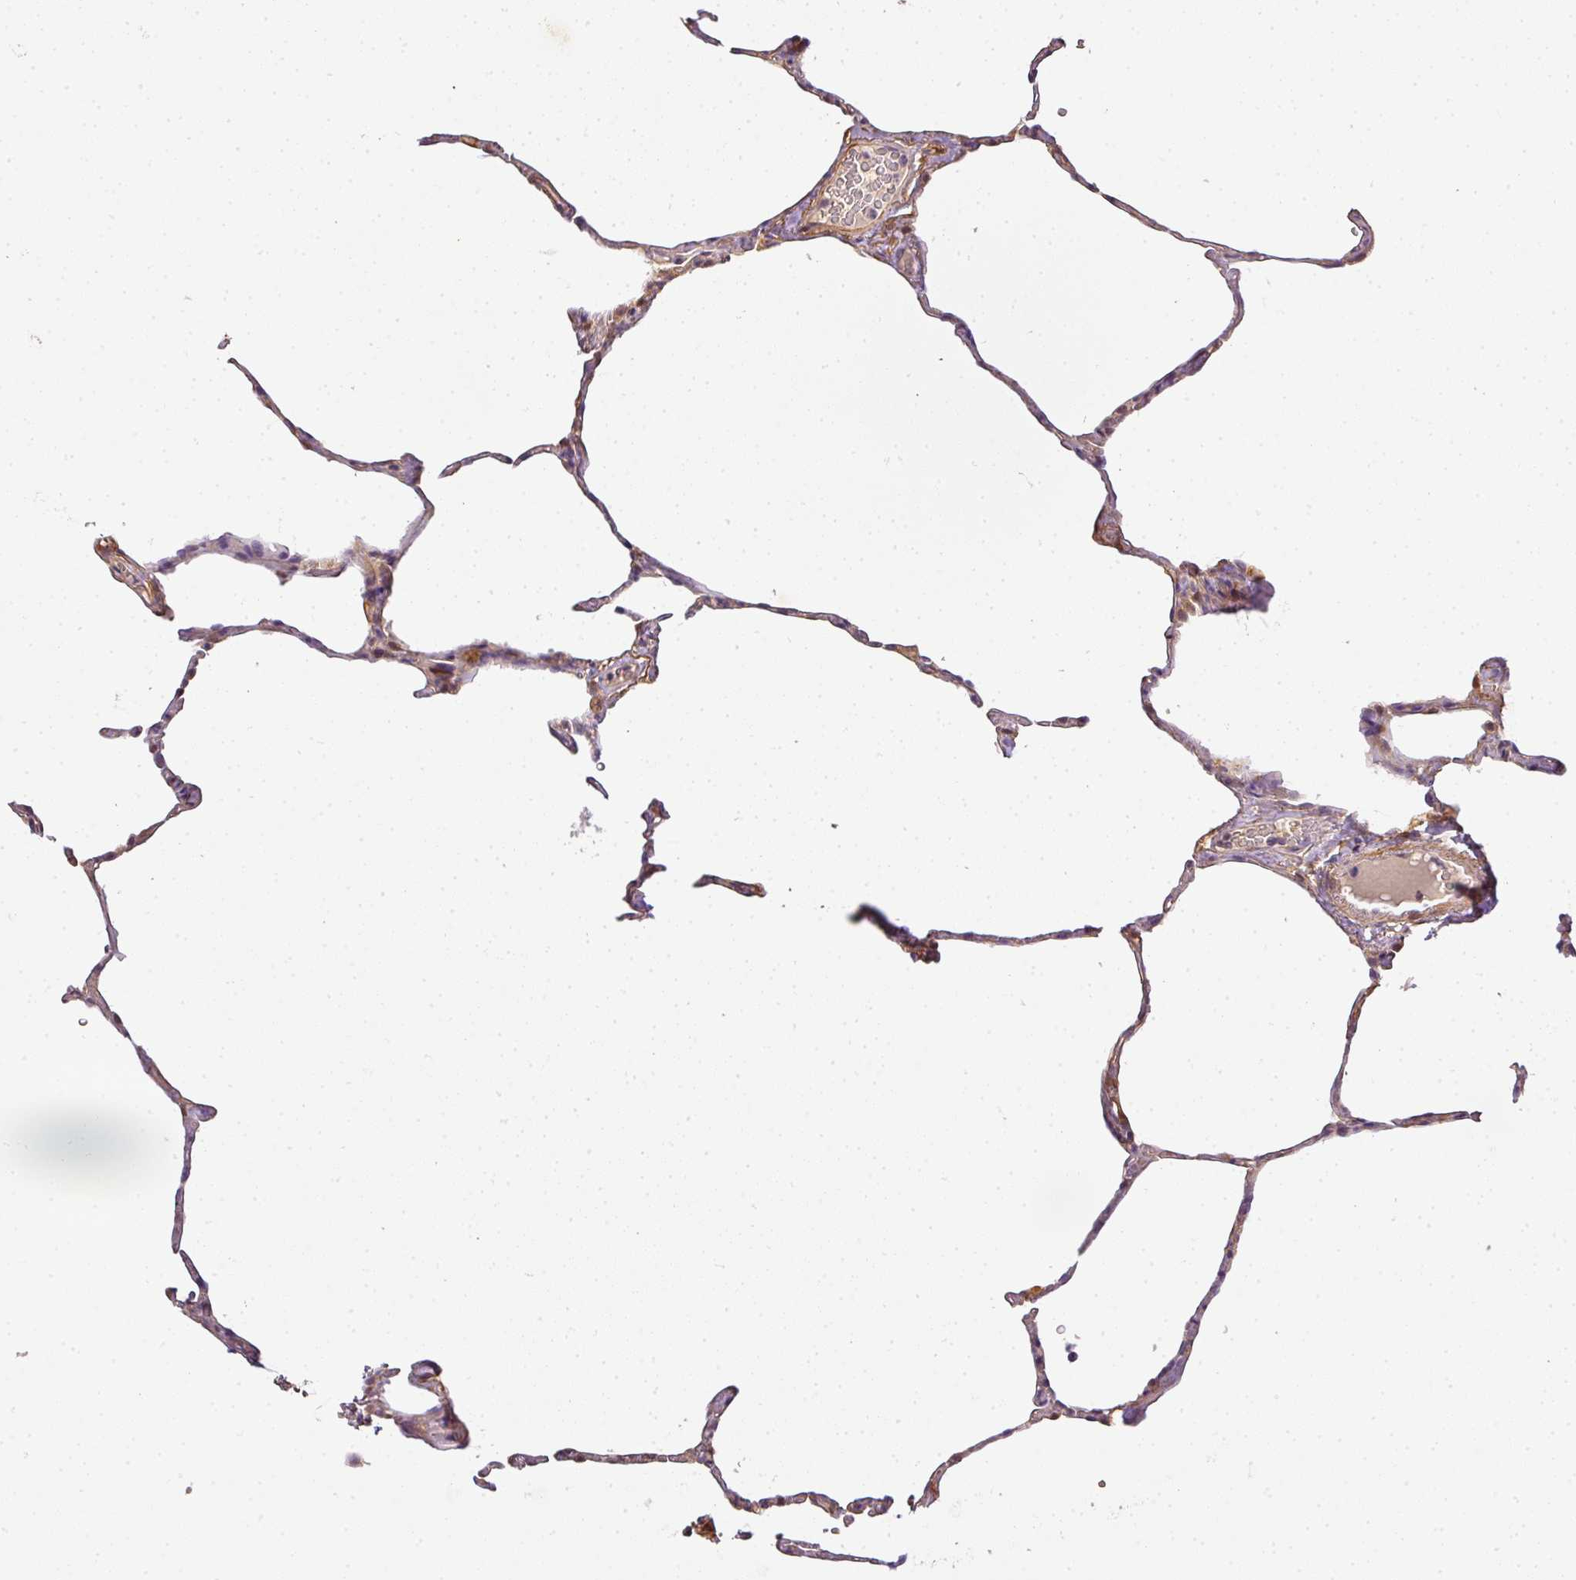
{"staining": {"intensity": "weak", "quantity": "25%-75%", "location": "cytoplasmic/membranous"}, "tissue": "lung", "cell_type": "Alveolar cells", "image_type": "normal", "snomed": [{"axis": "morphology", "description": "Normal tissue, NOS"}, {"axis": "topography", "description": "Lung"}], "caption": "Weak cytoplasmic/membranous protein positivity is present in approximately 25%-75% of alveolar cells in lung.", "gene": "ADH5", "patient": {"sex": "male", "age": 65}}